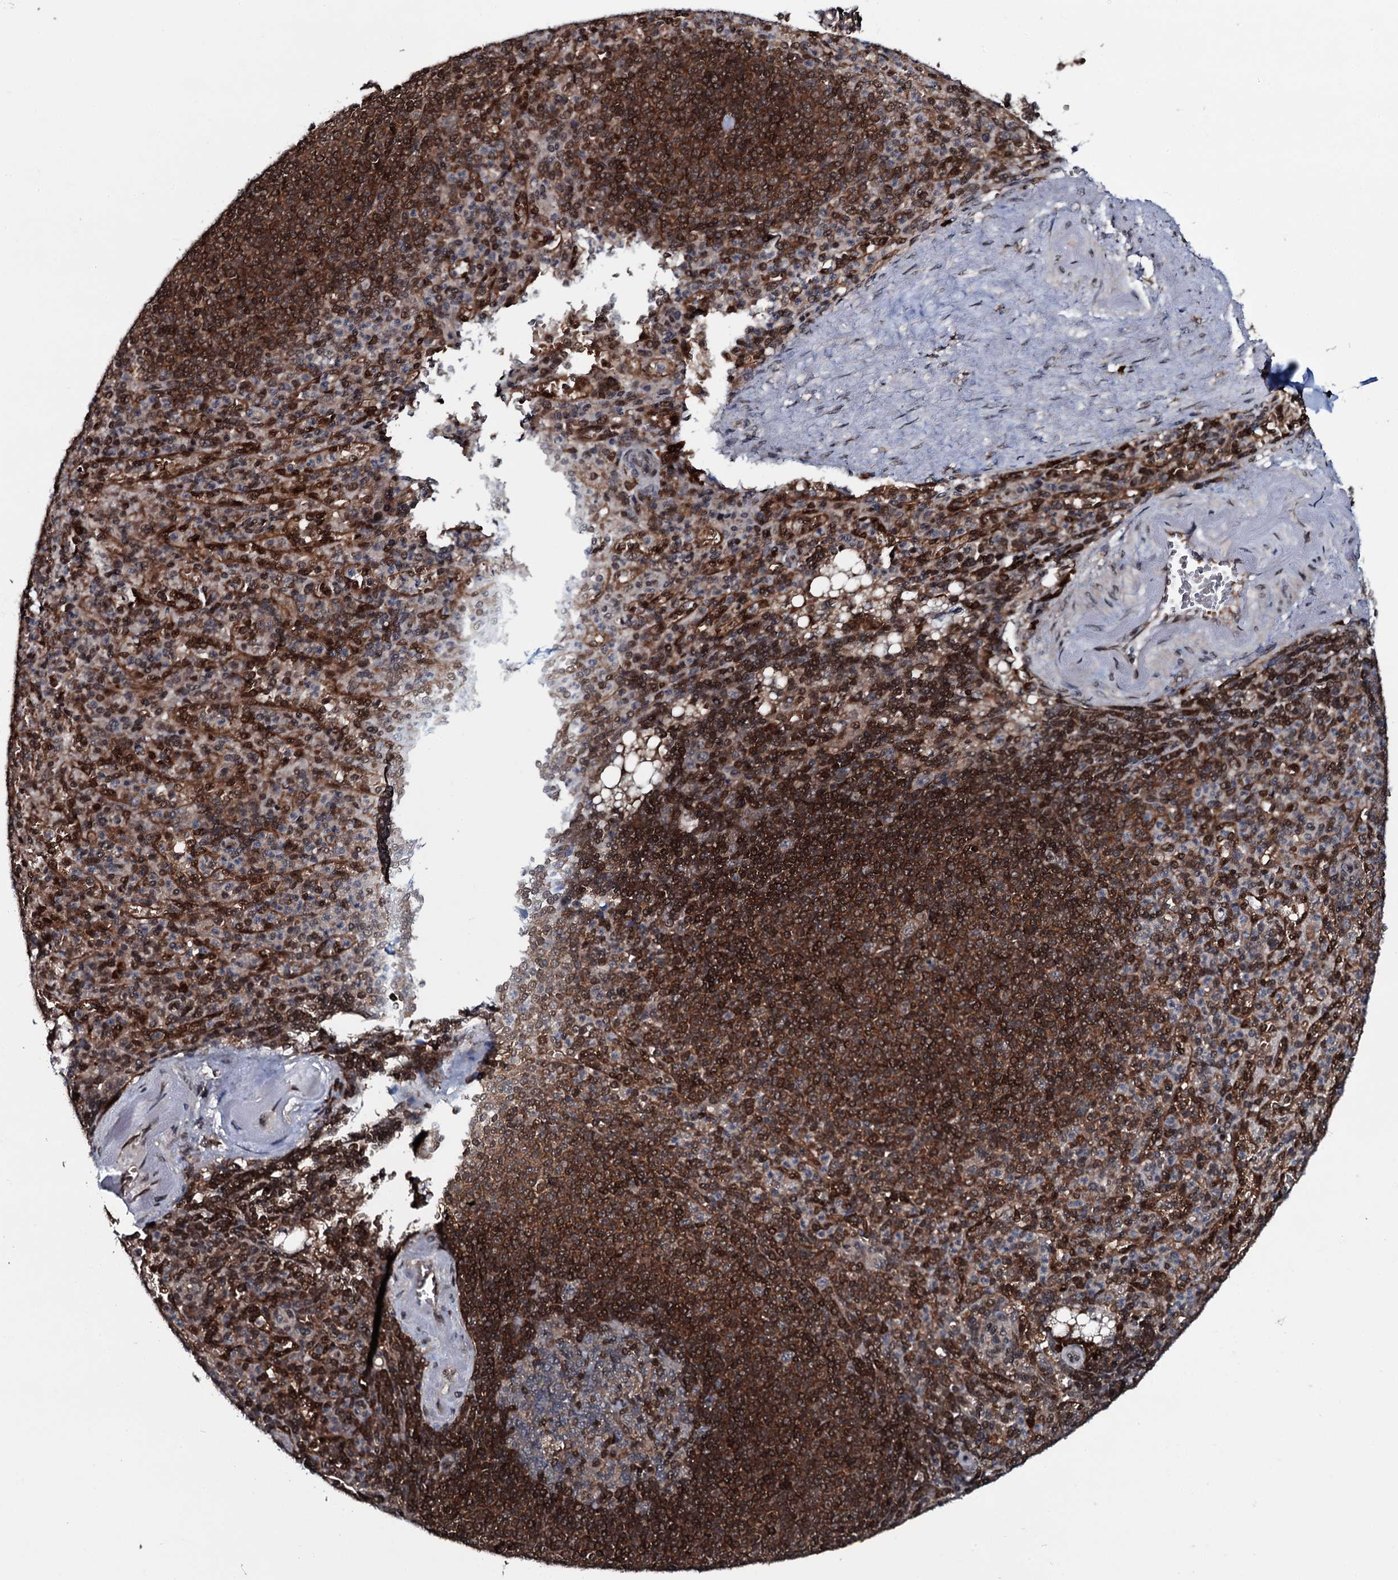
{"staining": {"intensity": "weak", "quantity": "25%-75%", "location": "cytoplasmic/membranous"}, "tissue": "spleen", "cell_type": "Cells in red pulp", "image_type": "normal", "snomed": [{"axis": "morphology", "description": "Normal tissue, NOS"}, {"axis": "topography", "description": "Spleen"}], "caption": "Spleen stained with immunohistochemistry shows weak cytoplasmic/membranous staining in approximately 25%-75% of cells in red pulp. The protein is shown in brown color, while the nuclei are stained blue.", "gene": "HDDC3", "patient": {"sex": "female", "age": 74}}